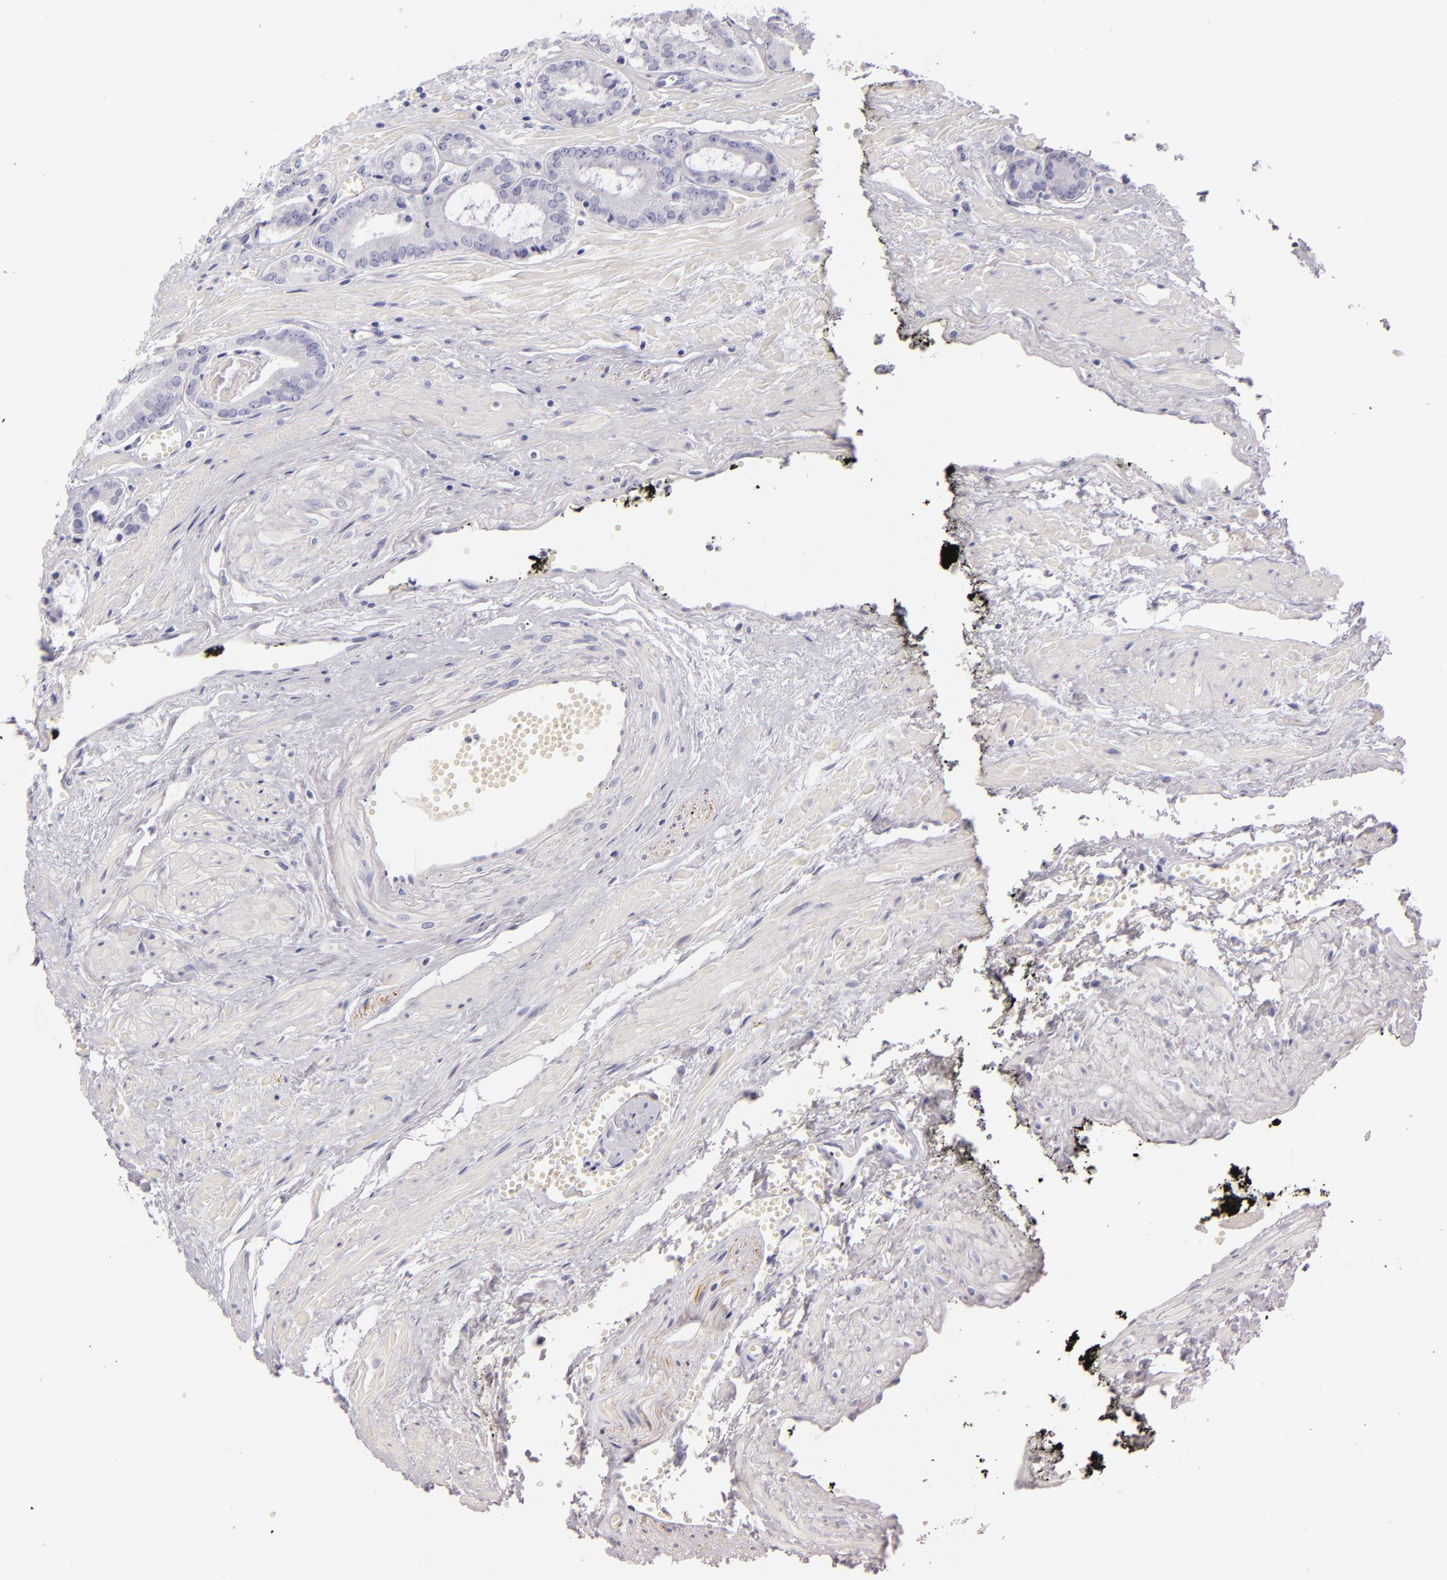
{"staining": {"intensity": "negative", "quantity": "none", "location": "none"}, "tissue": "prostate cancer", "cell_type": "Tumor cells", "image_type": "cancer", "snomed": [{"axis": "morphology", "description": "Adenocarcinoma, High grade"}, {"axis": "topography", "description": "Prostate"}], "caption": "Tumor cells show no significant protein positivity in prostate cancer.", "gene": "INA", "patient": {"sex": "male", "age": 56}}